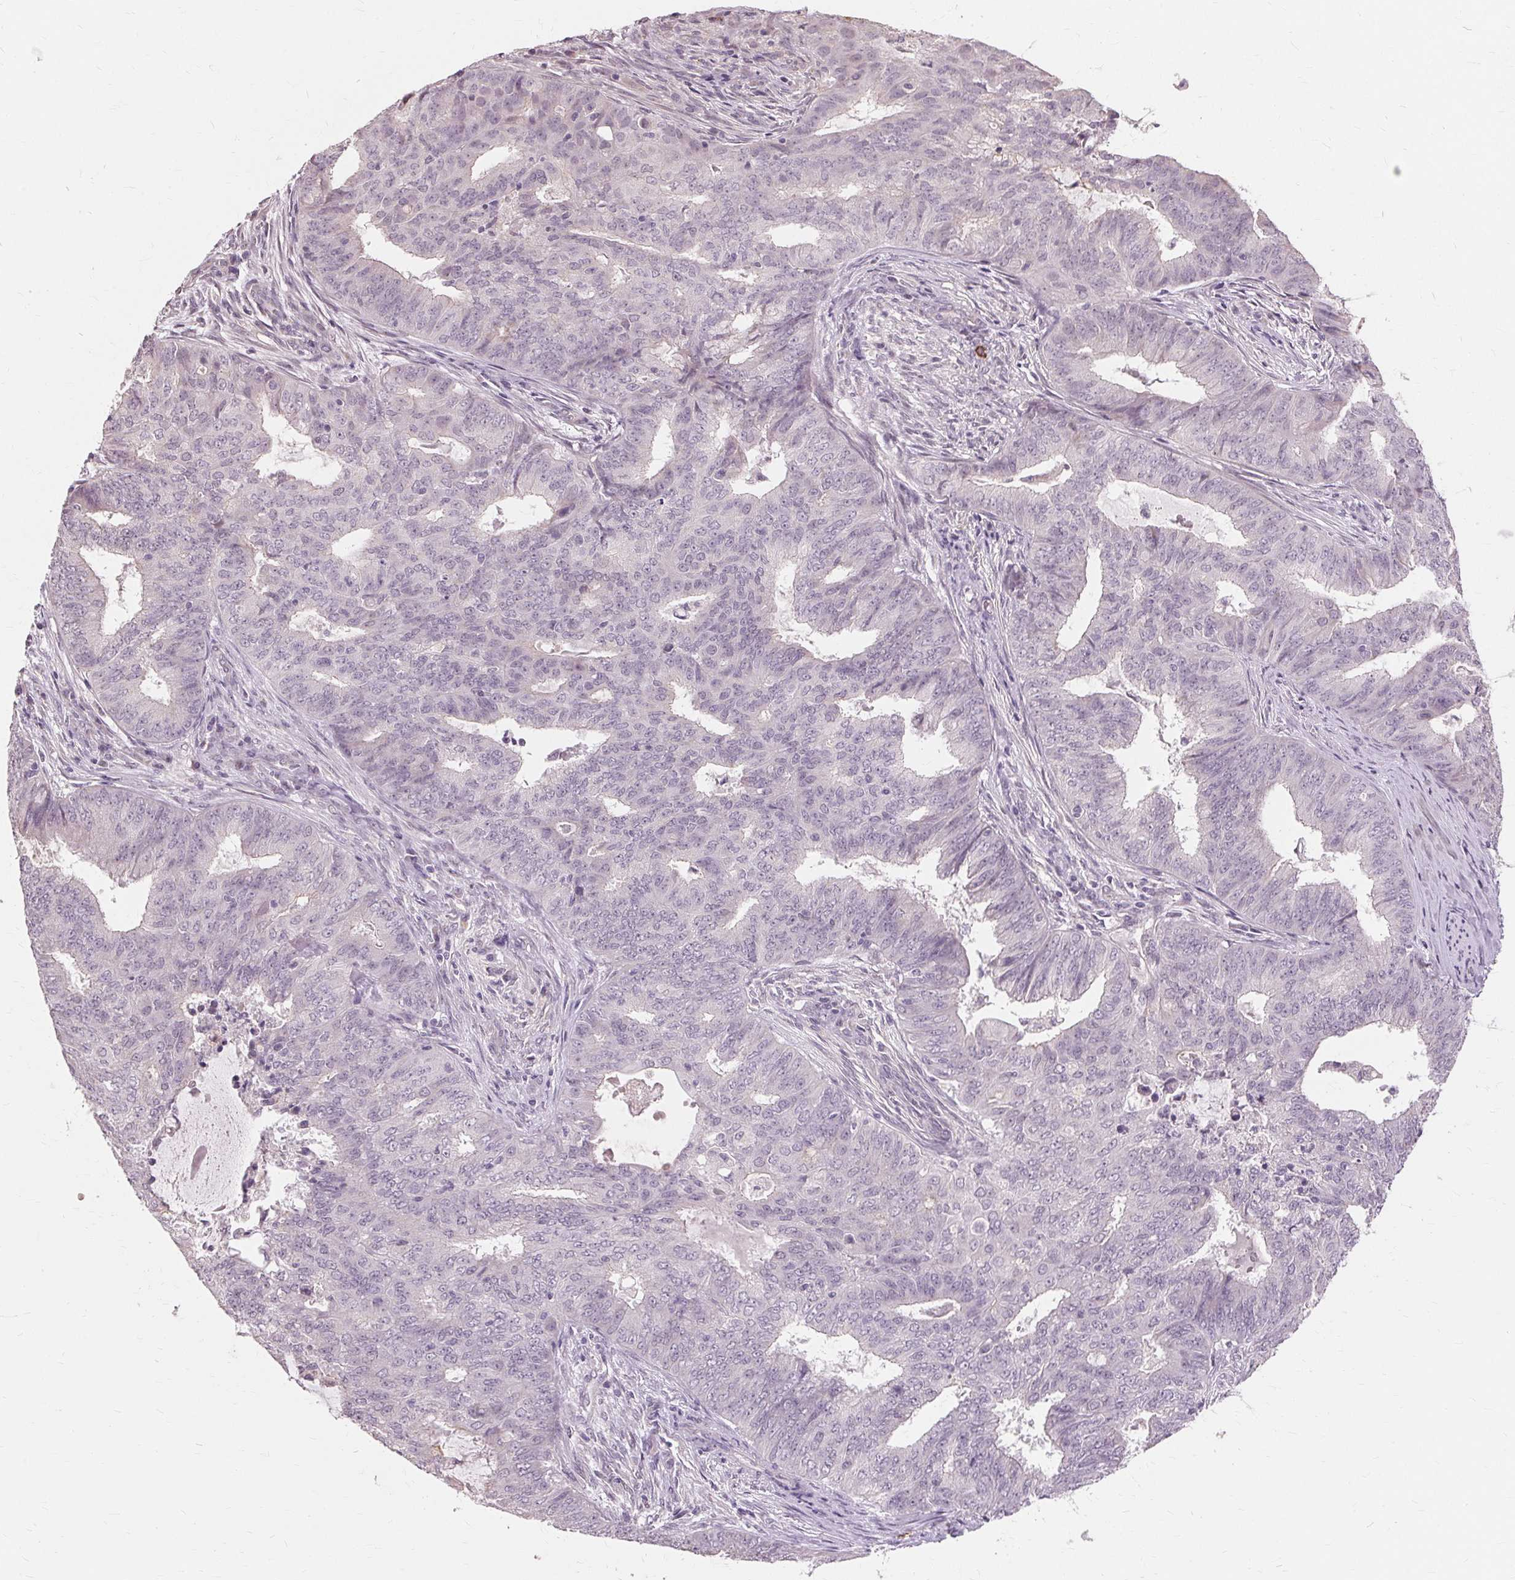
{"staining": {"intensity": "negative", "quantity": "none", "location": "none"}, "tissue": "endometrial cancer", "cell_type": "Tumor cells", "image_type": "cancer", "snomed": [{"axis": "morphology", "description": "Adenocarcinoma, NOS"}, {"axis": "topography", "description": "Endometrium"}], "caption": "This is an IHC histopathology image of human endometrial cancer. There is no positivity in tumor cells.", "gene": "SIGLEC6", "patient": {"sex": "female", "age": 62}}